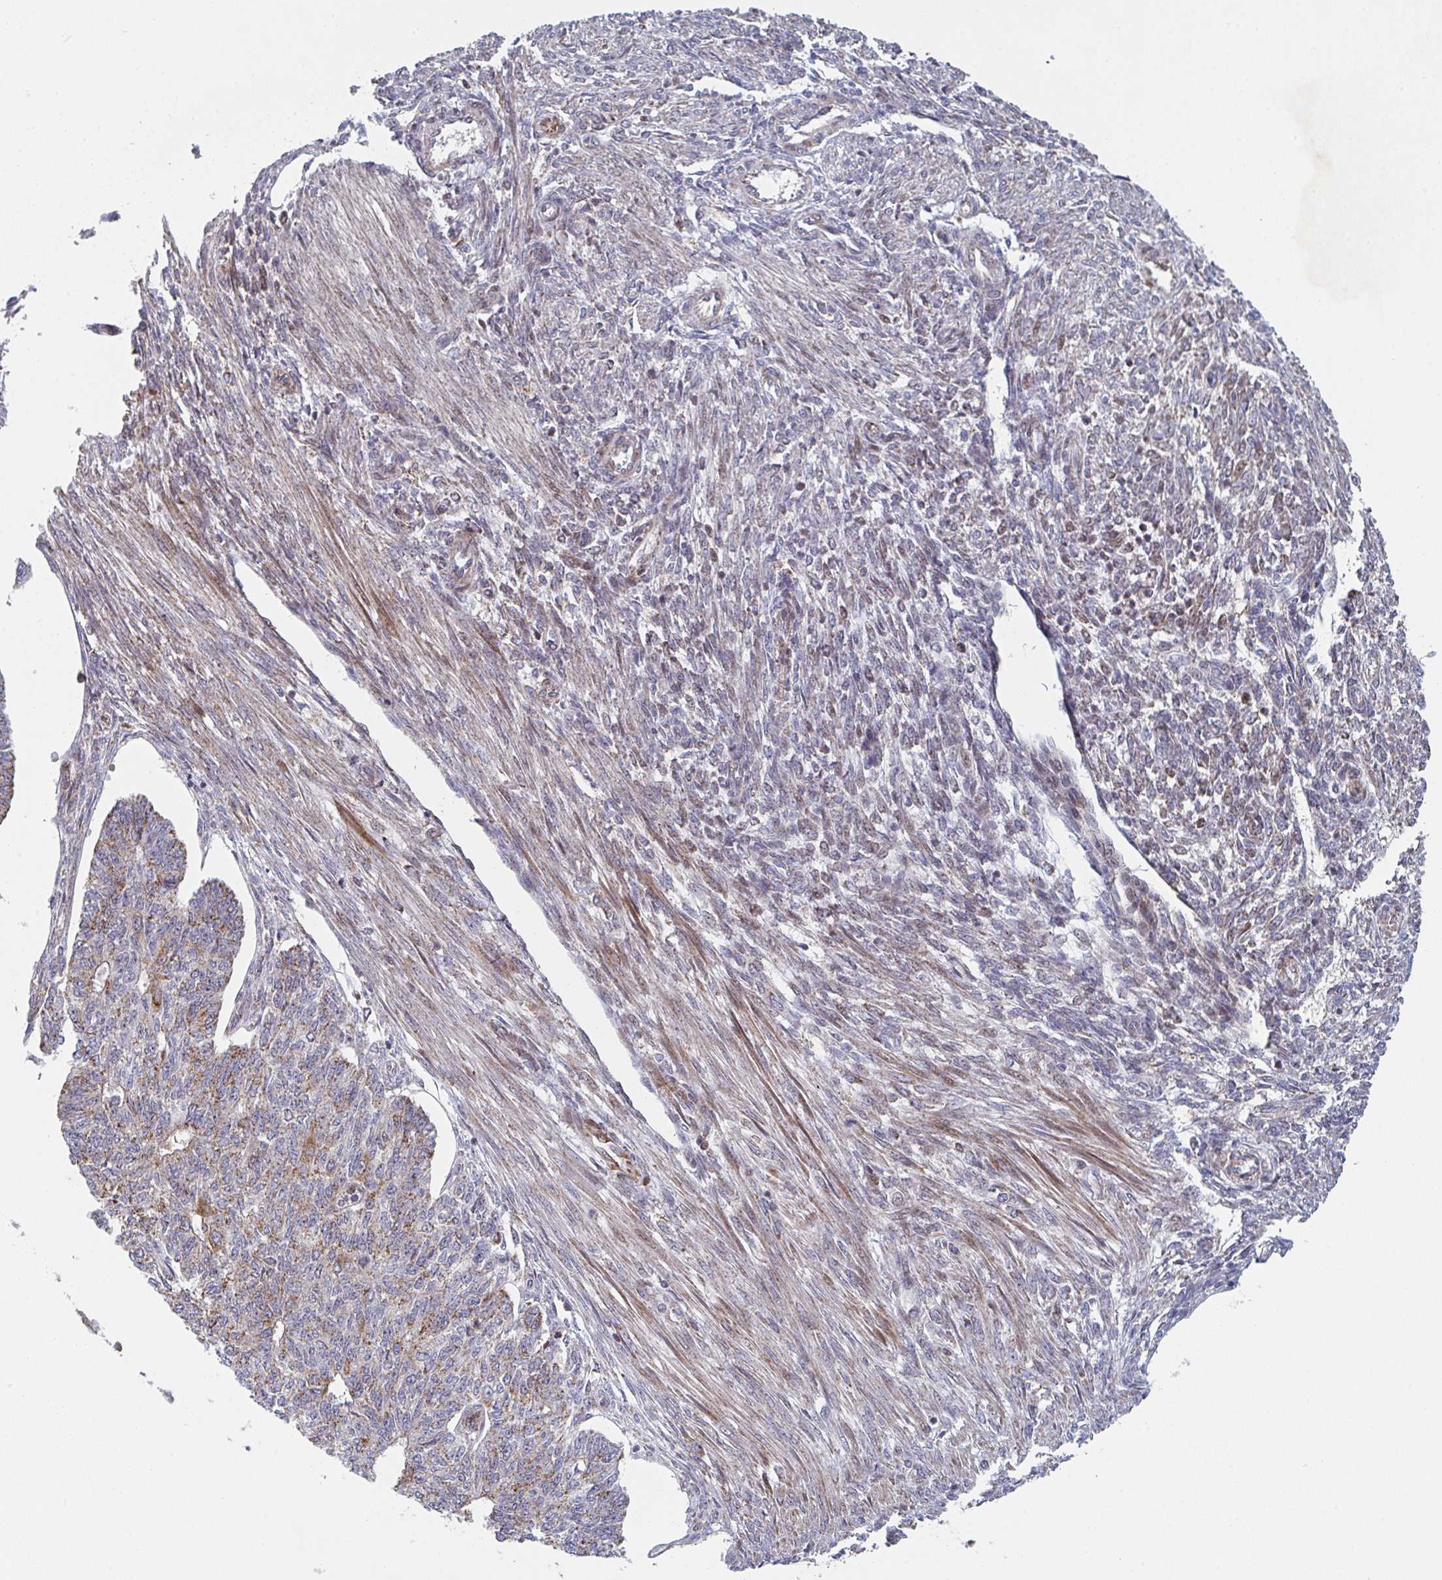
{"staining": {"intensity": "moderate", "quantity": ">75%", "location": "cytoplasmic/membranous"}, "tissue": "endometrial cancer", "cell_type": "Tumor cells", "image_type": "cancer", "snomed": [{"axis": "morphology", "description": "Adenocarcinoma, NOS"}, {"axis": "topography", "description": "Endometrium"}], "caption": "Immunohistochemistry staining of adenocarcinoma (endometrial), which displays medium levels of moderate cytoplasmic/membranous staining in about >75% of tumor cells indicating moderate cytoplasmic/membranous protein staining. The staining was performed using DAB (brown) for protein detection and nuclei were counterstained in hematoxylin (blue).", "gene": "ZNF644", "patient": {"sex": "female", "age": 32}}